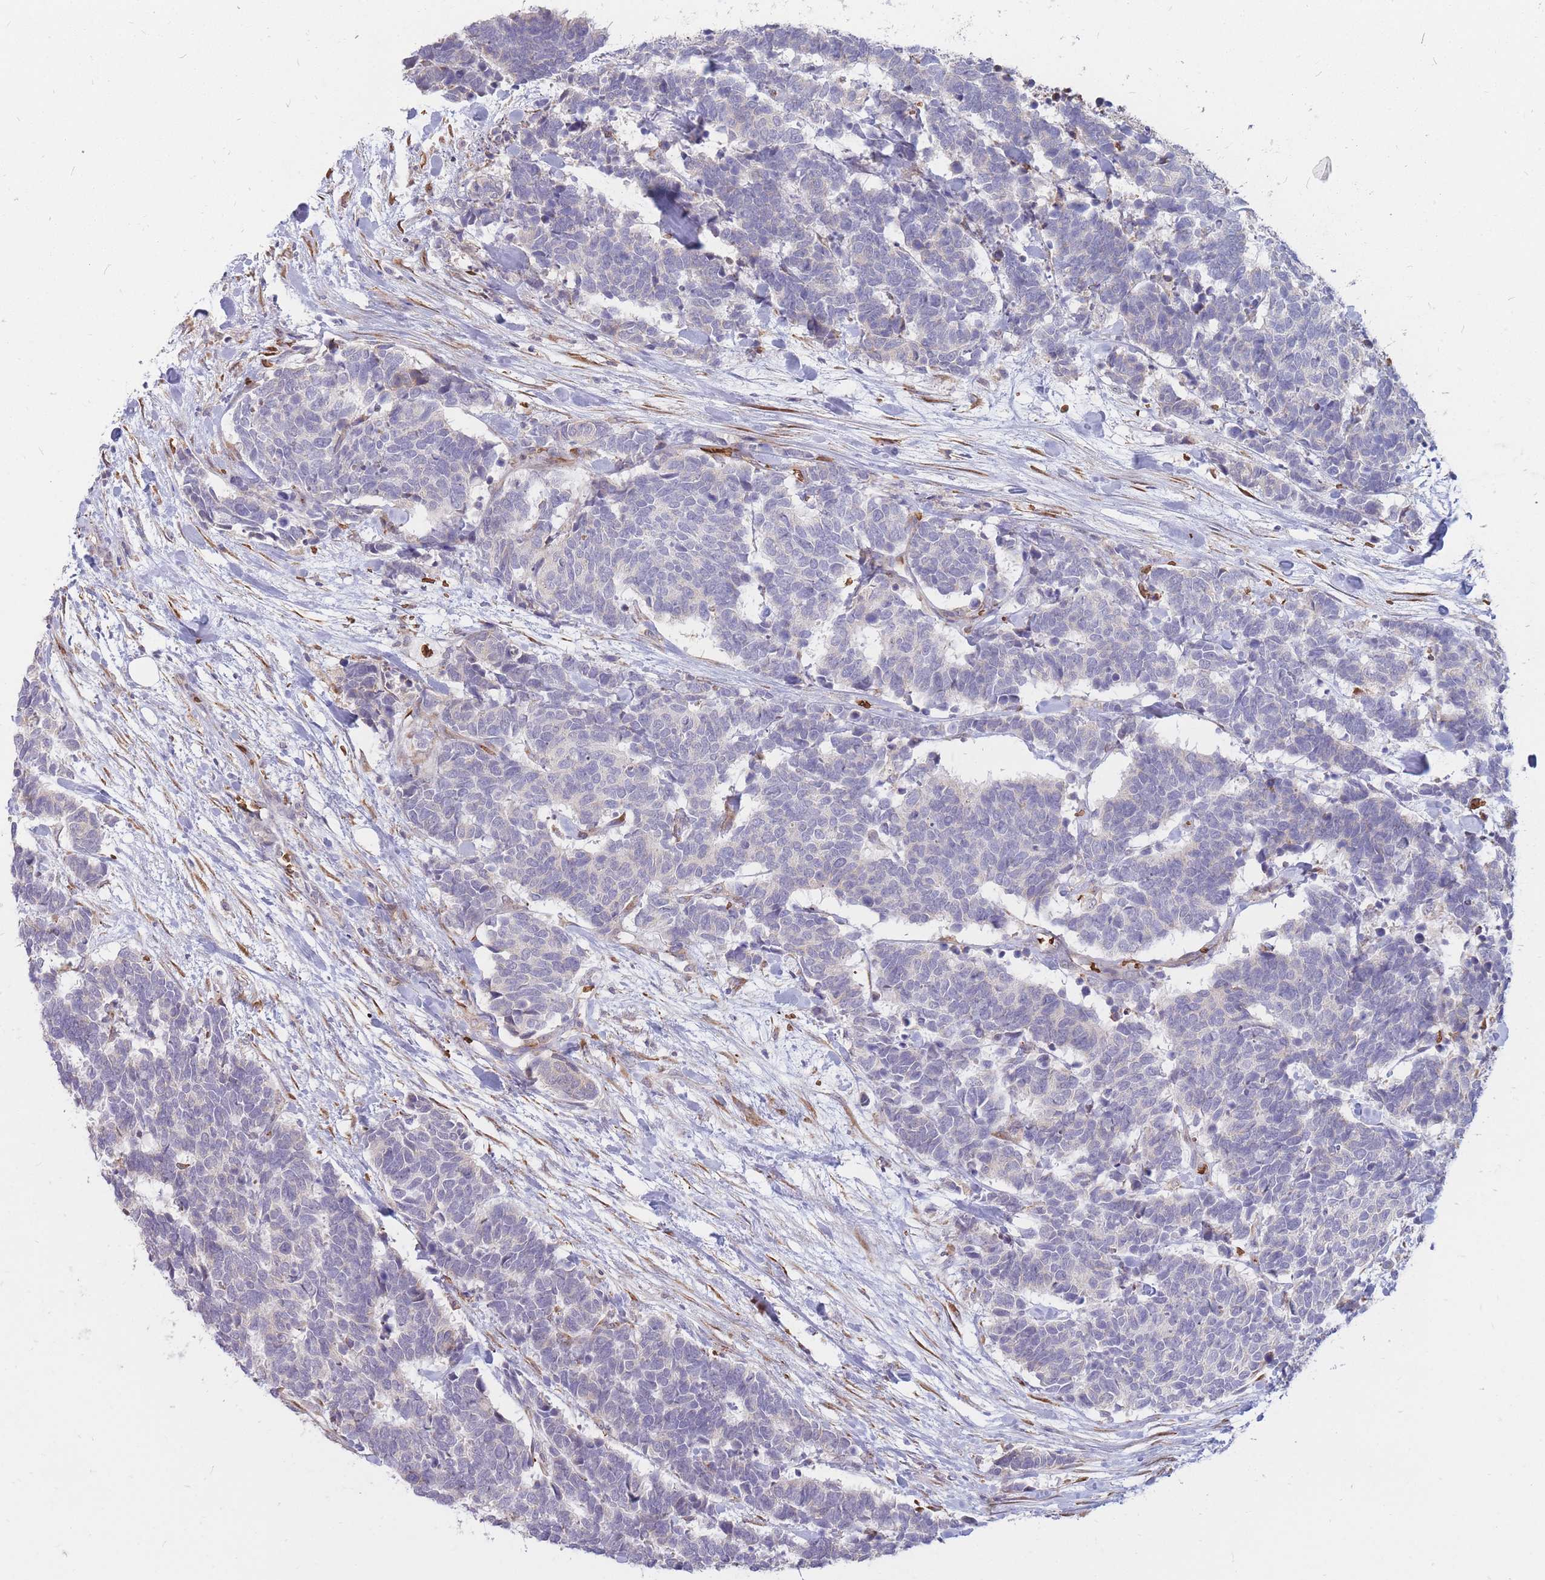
{"staining": {"intensity": "negative", "quantity": "none", "location": "none"}, "tissue": "carcinoid", "cell_type": "Tumor cells", "image_type": "cancer", "snomed": [{"axis": "morphology", "description": "Carcinoma, NOS"}, {"axis": "morphology", "description": "Carcinoid, malignant, NOS"}, {"axis": "topography", "description": "Urinary bladder"}], "caption": "Carcinoid was stained to show a protein in brown. There is no significant expression in tumor cells.", "gene": "ATP10D", "patient": {"sex": "male", "age": 57}}